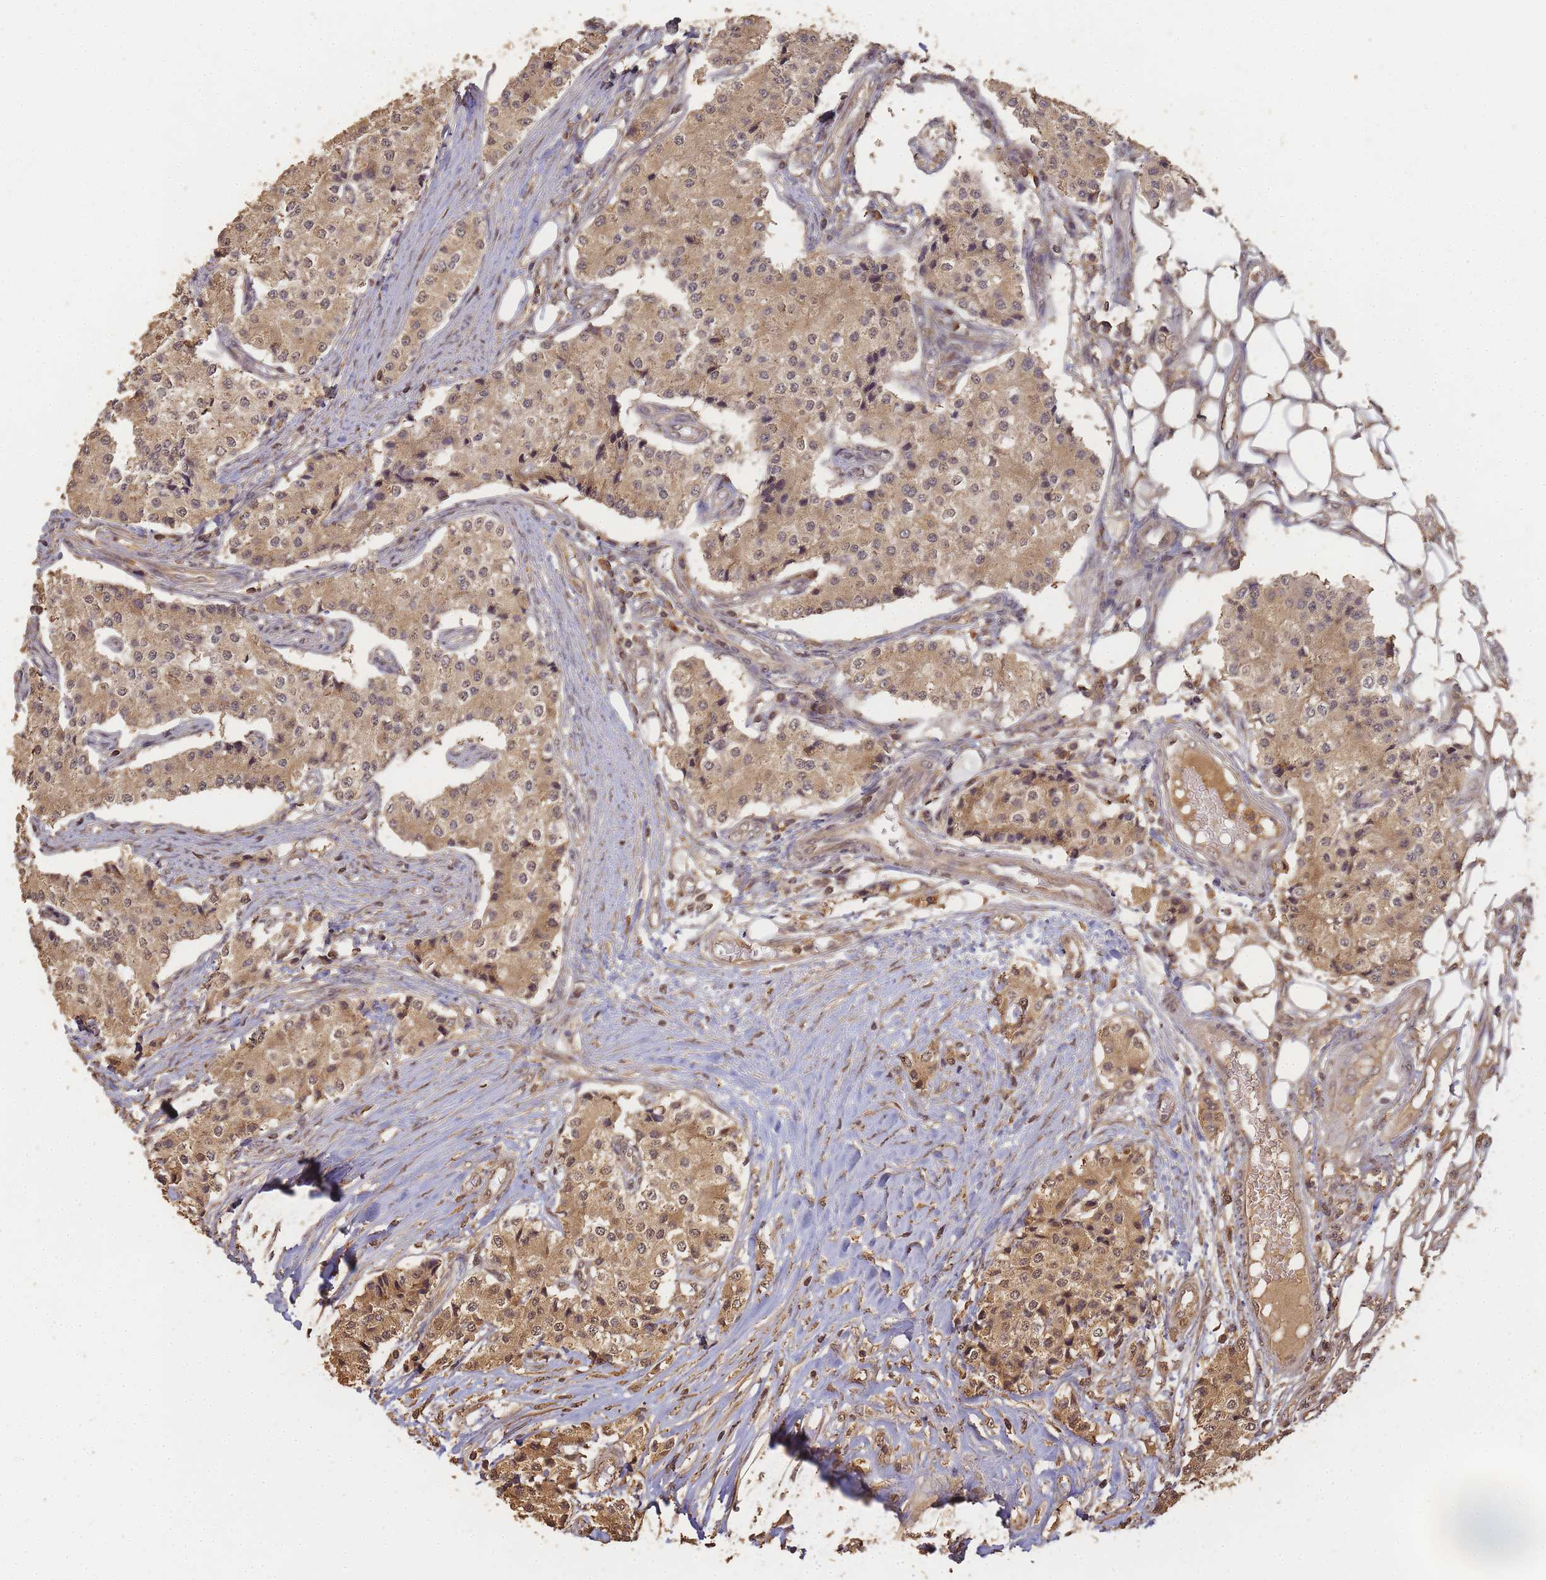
{"staining": {"intensity": "weak", "quantity": ">75%", "location": "cytoplasmic/membranous,nuclear"}, "tissue": "carcinoid", "cell_type": "Tumor cells", "image_type": "cancer", "snomed": [{"axis": "morphology", "description": "Carcinoid, malignant, NOS"}, {"axis": "topography", "description": "Colon"}], "caption": "A brown stain highlights weak cytoplasmic/membranous and nuclear positivity of a protein in carcinoid tumor cells.", "gene": "ALKBH1", "patient": {"sex": "female", "age": 52}}